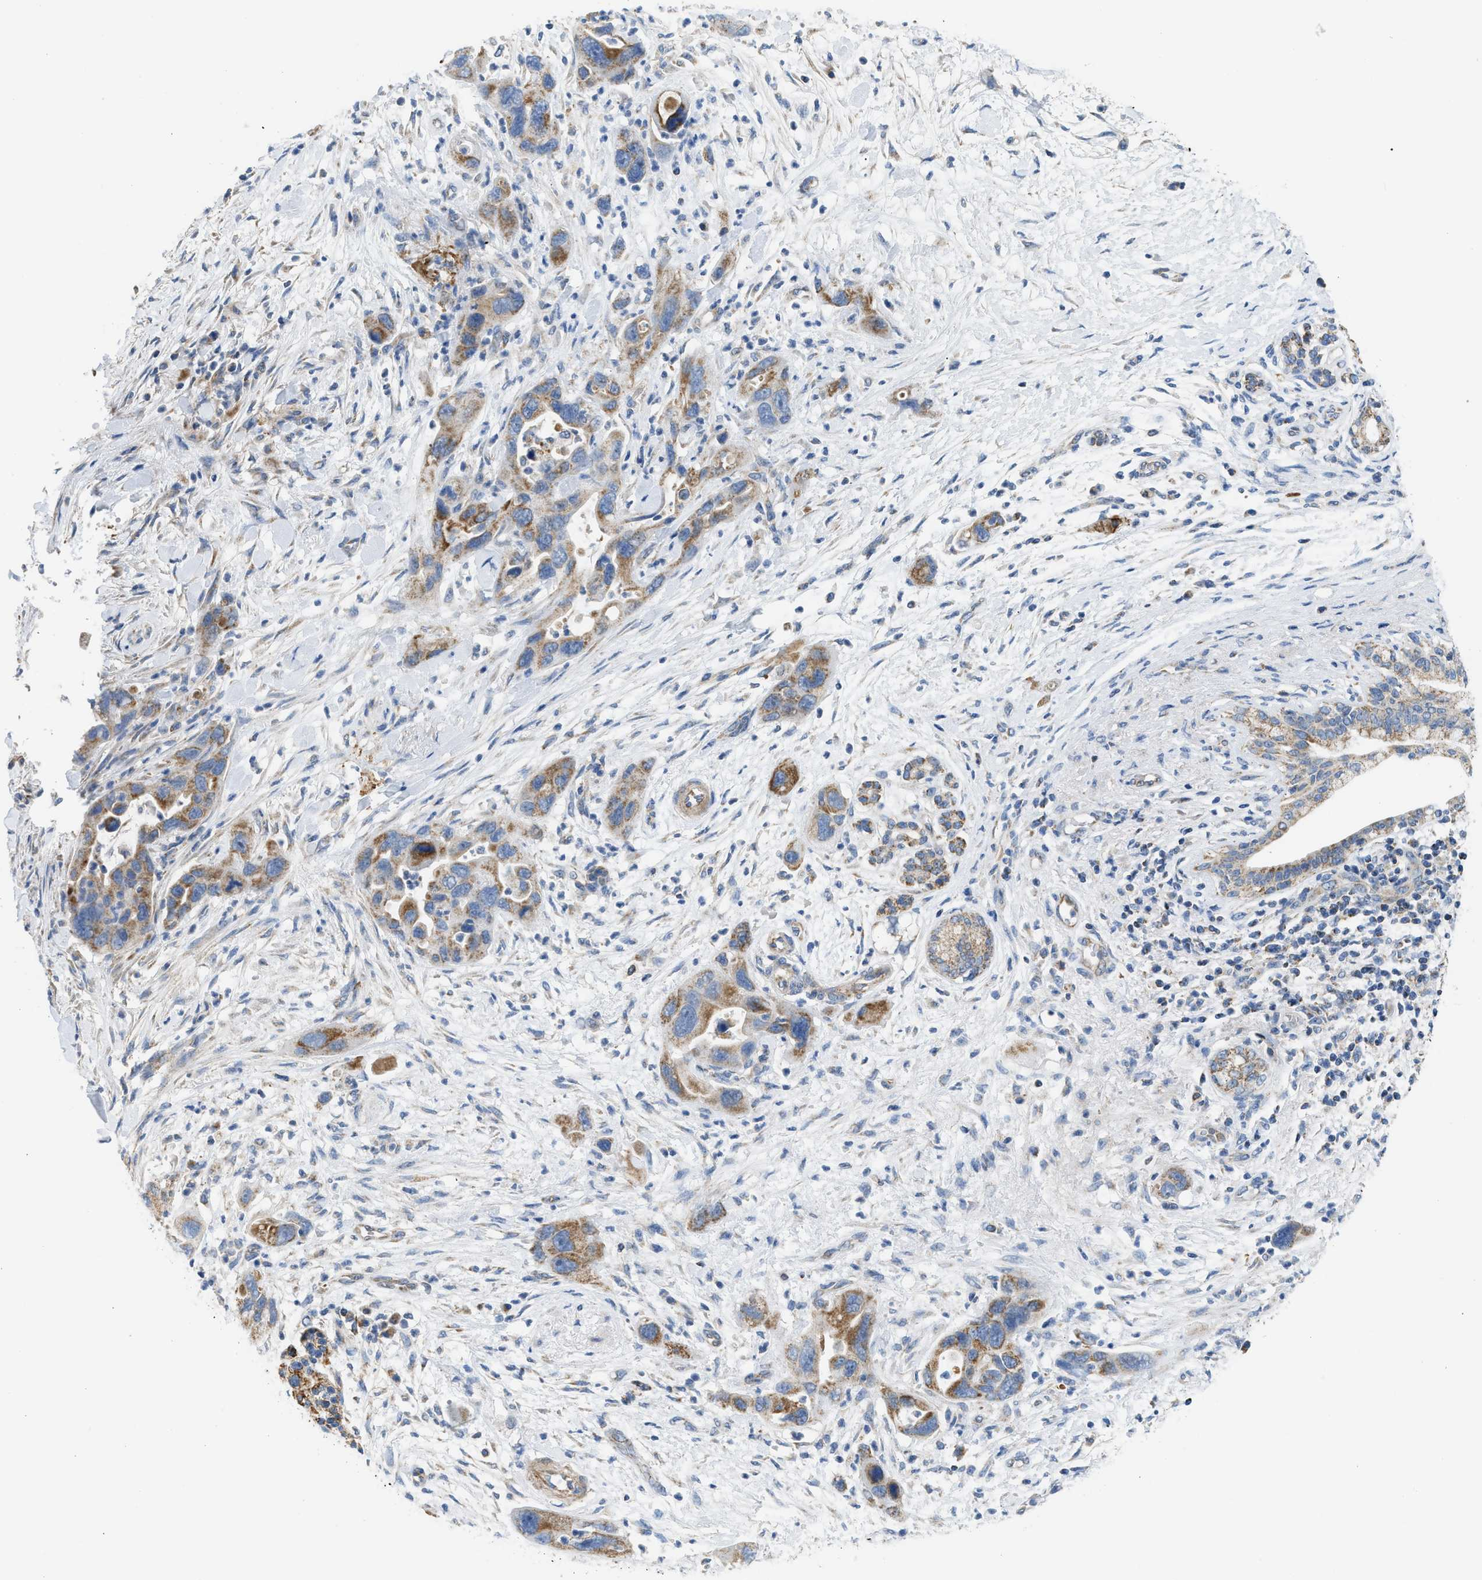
{"staining": {"intensity": "moderate", "quantity": ">75%", "location": "cytoplasmic/membranous"}, "tissue": "pancreatic cancer", "cell_type": "Tumor cells", "image_type": "cancer", "snomed": [{"axis": "morphology", "description": "Normal tissue, NOS"}, {"axis": "morphology", "description": "Adenocarcinoma, NOS"}, {"axis": "topography", "description": "Pancreas"}], "caption": "Protein staining reveals moderate cytoplasmic/membranous staining in about >75% of tumor cells in adenocarcinoma (pancreatic).", "gene": "GOT2", "patient": {"sex": "female", "age": 71}}